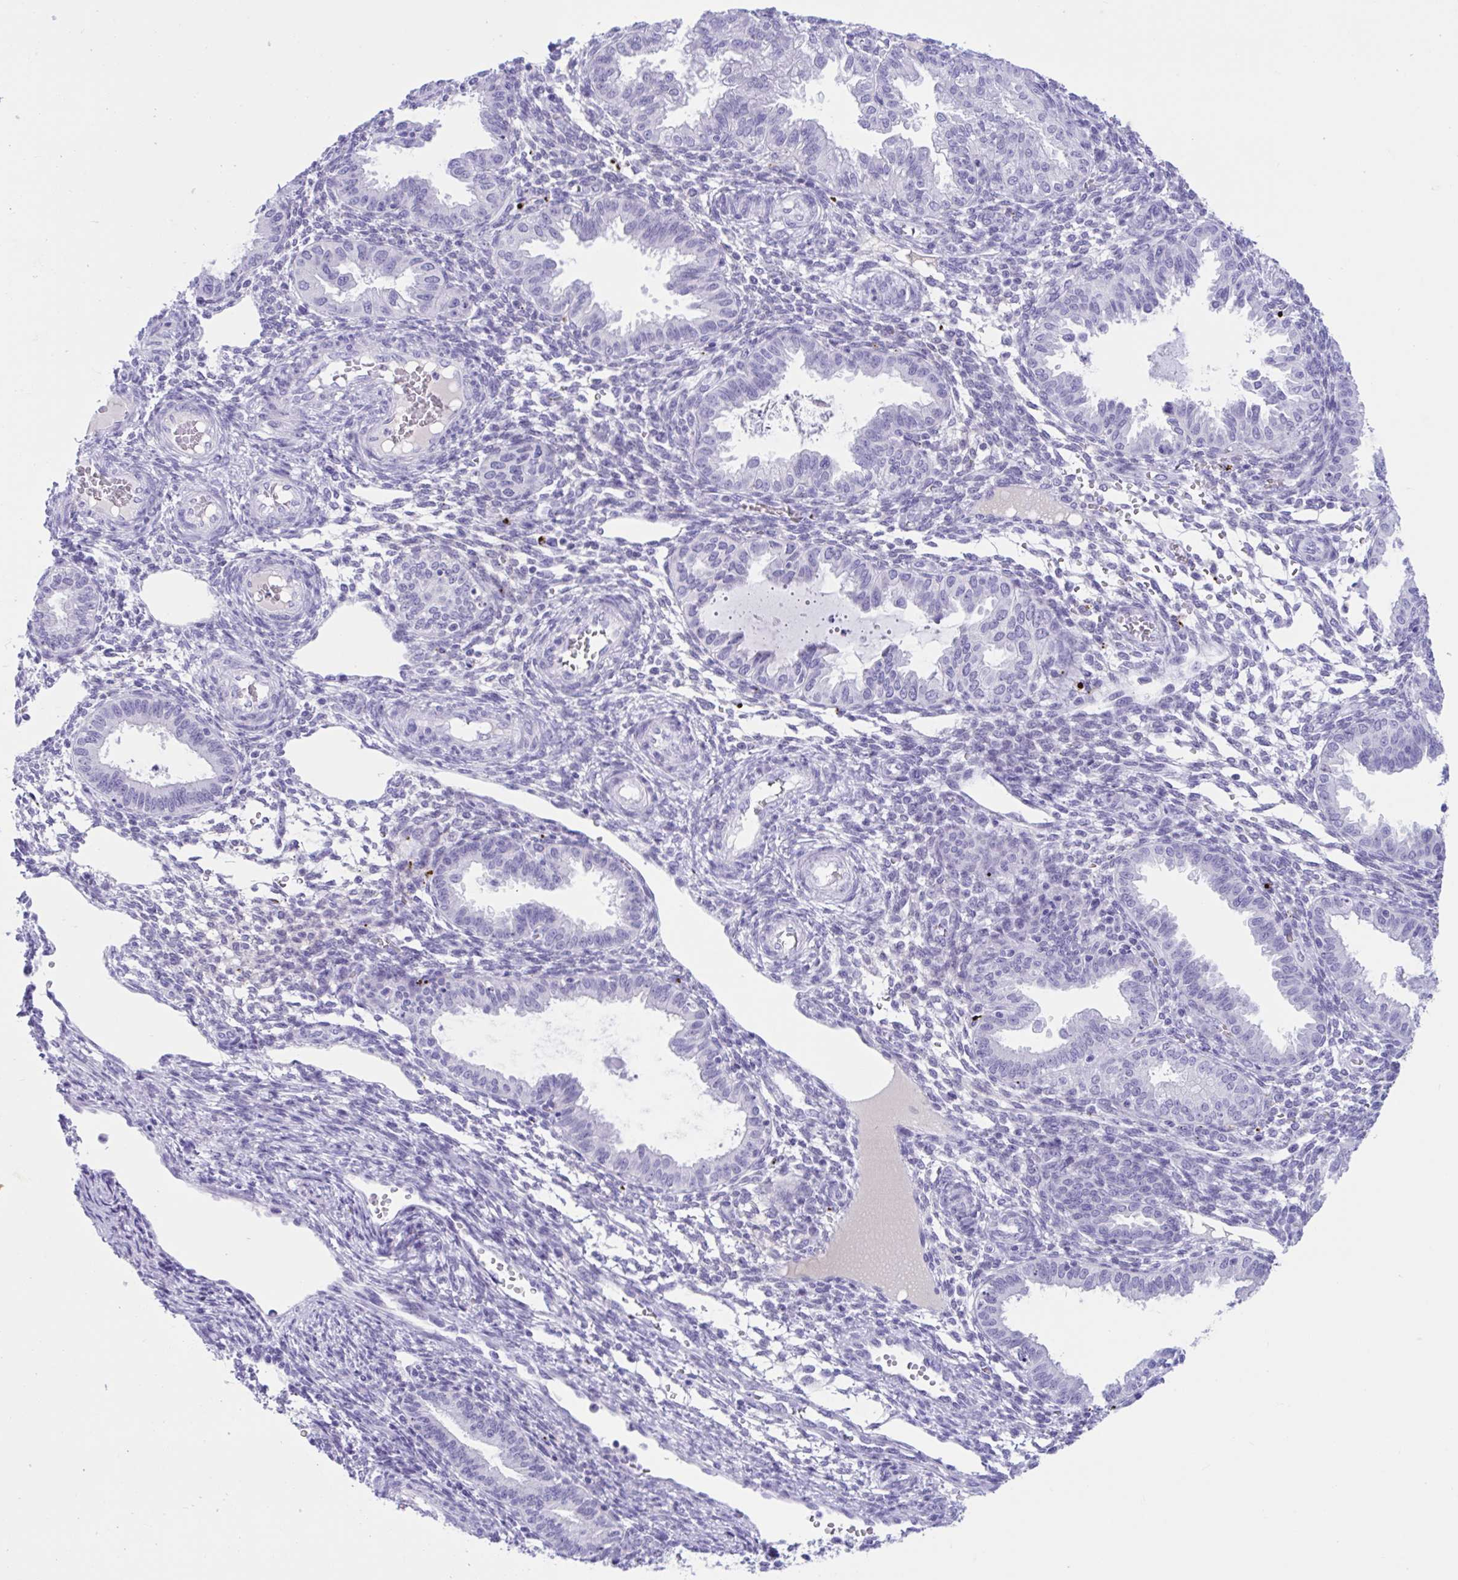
{"staining": {"intensity": "negative", "quantity": "none", "location": "none"}, "tissue": "endometrium", "cell_type": "Cells in endometrial stroma", "image_type": "normal", "snomed": [{"axis": "morphology", "description": "Normal tissue, NOS"}, {"axis": "topography", "description": "Endometrium"}], "caption": "Protein analysis of normal endometrium demonstrates no significant staining in cells in endometrial stroma.", "gene": "TMEM35A", "patient": {"sex": "female", "age": 33}}